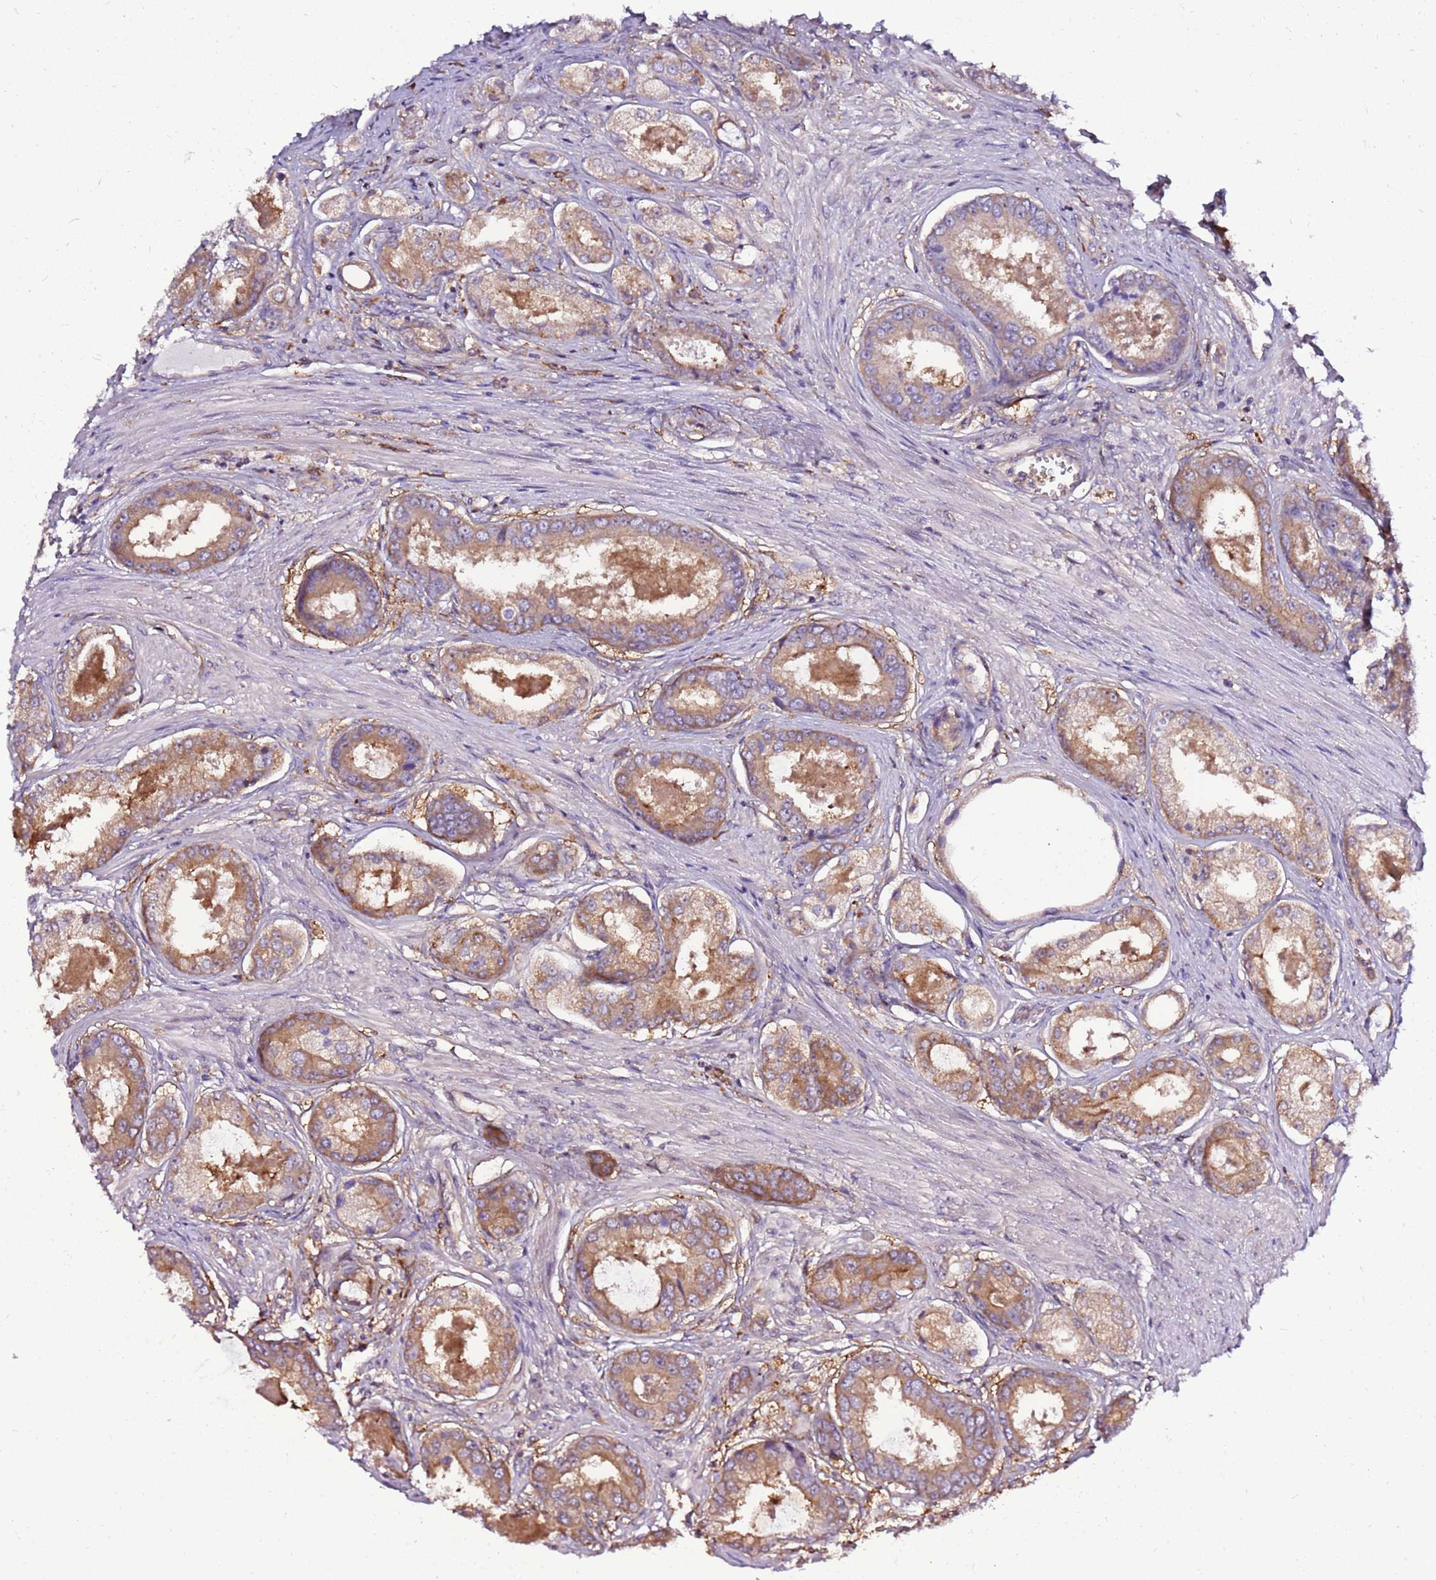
{"staining": {"intensity": "moderate", "quantity": ">75%", "location": "cytoplasmic/membranous"}, "tissue": "prostate cancer", "cell_type": "Tumor cells", "image_type": "cancer", "snomed": [{"axis": "morphology", "description": "Adenocarcinoma, Low grade"}, {"axis": "topography", "description": "Prostate"}], "caption": "Adenocarcinoma (low-grade) (prostate) stained for a protein (brown) reveals moderate cytoplasmic/membranous positive positivity in approximately >75% of tumor cells.", "gene": "ATXN2L", "patient": {"sex": "male", "age": 68}}